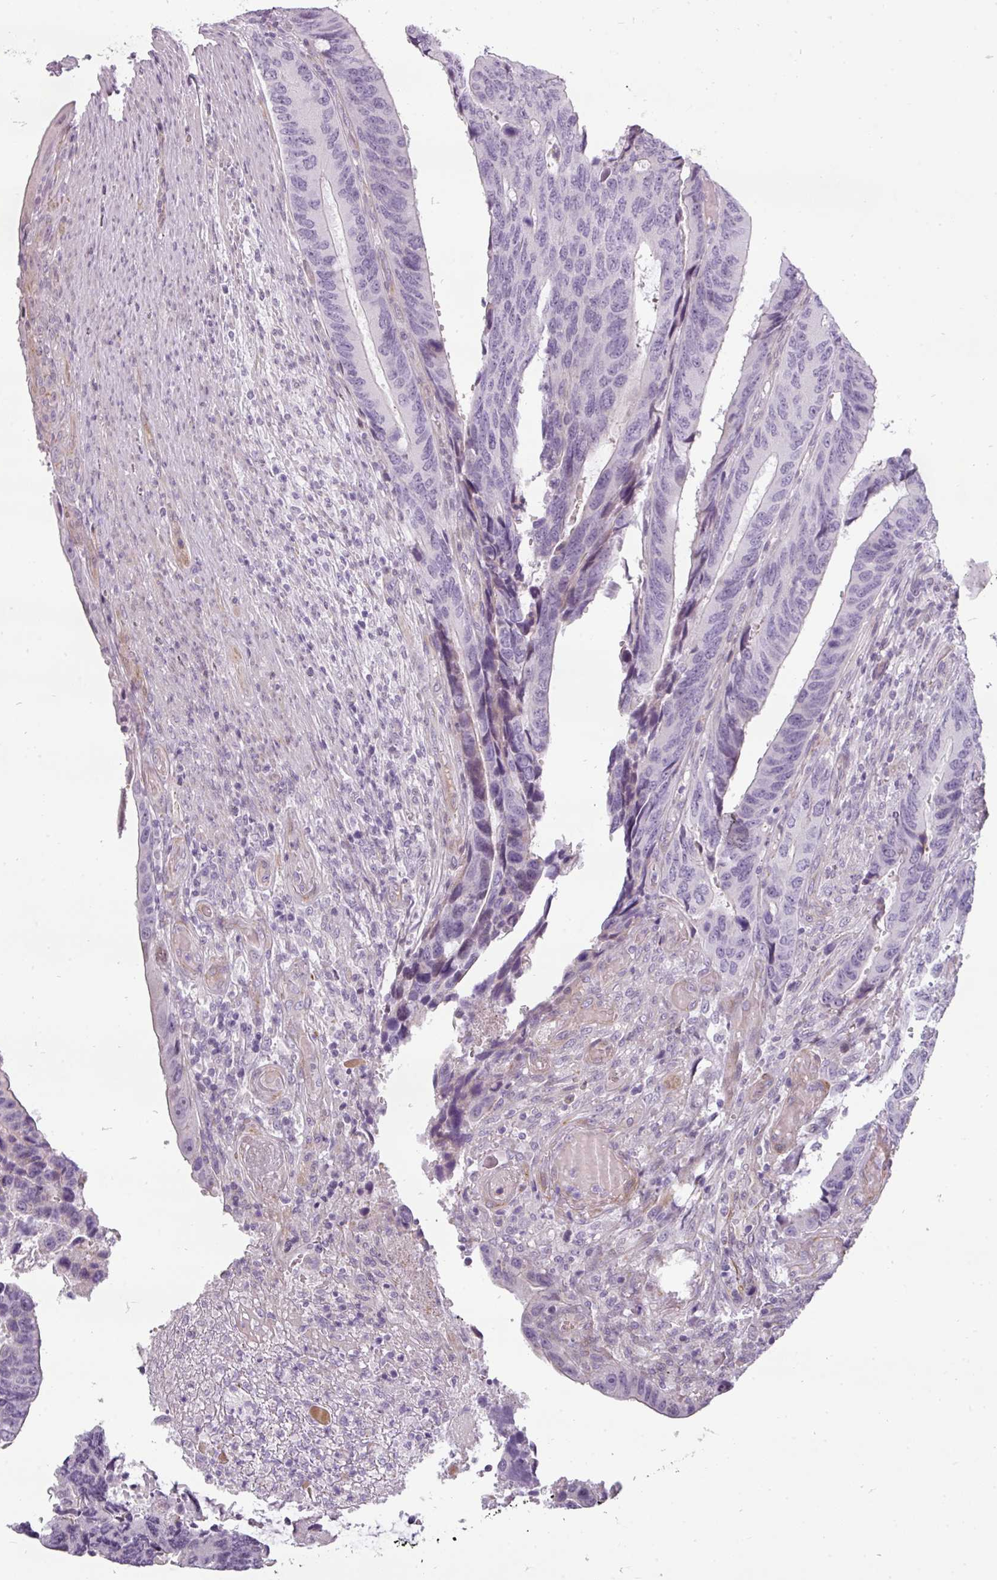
{"staining": {"intensity": "negative", "quantity": "none", "location": "none"}, "tissue": "colorectal cancer", "cell_type": "Tumor cells", "image_type": "cancer", "snomed": [{"axis": "morphology", "description": "Adenocarcinoma, NOS"}, {"axis": "topography", "description": "Colon"}], "caption": "There is no significant staining in tumor cells of colorectal cancer. The staining was performed using DAB to visualize the protein expression in brown, while the nuclei were stained in blue with hematoxylin (Magnification: 20x).", "gene": "CHRDL1", "patient": {"sex": "male", "age": 87}}